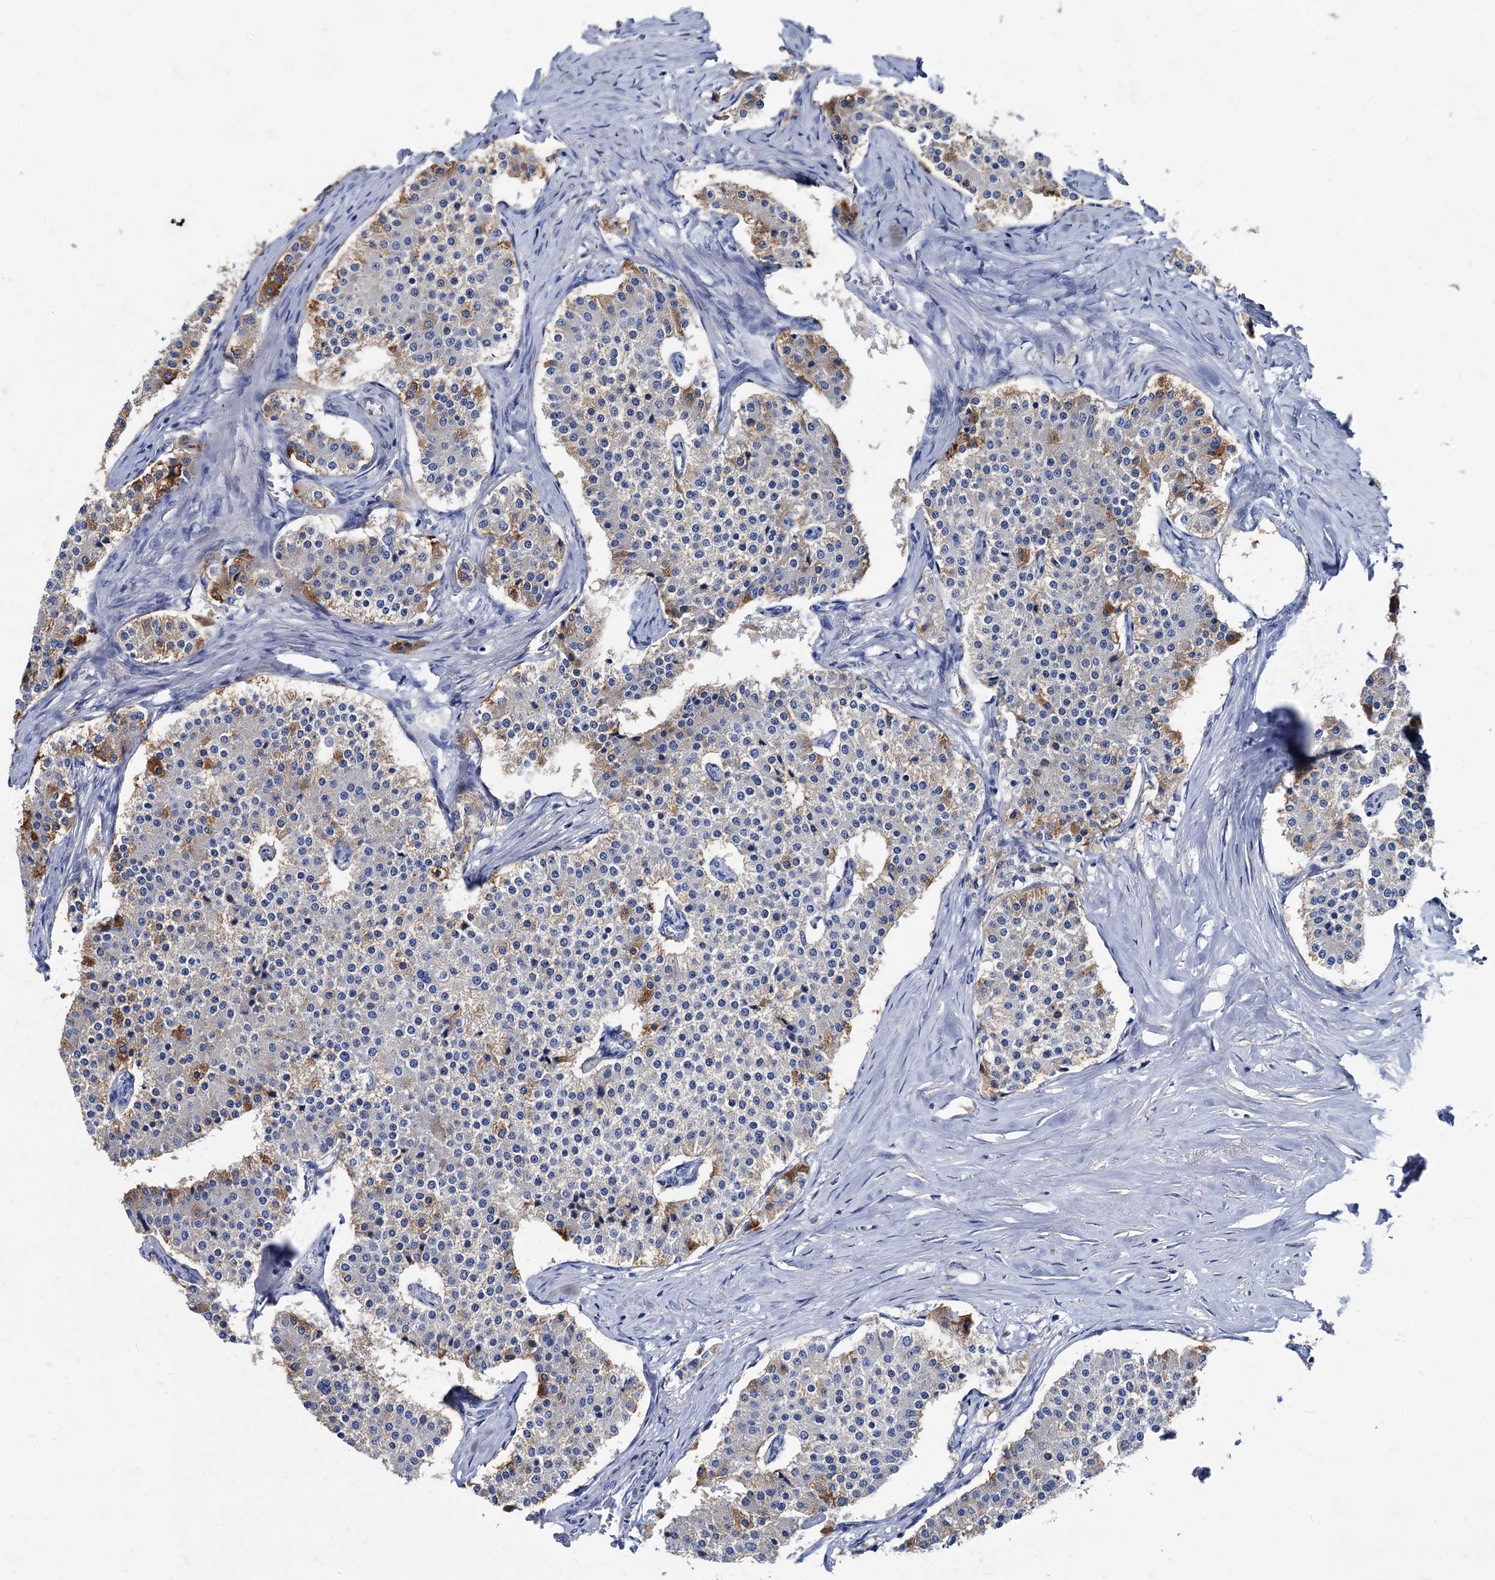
{"staining": {"intensity": "strong", "quantity": "<25%", "location": "cytoplasmic/membranous"}, "tissue": "carcinoid", "cell_type": "Tumor cells", "image_type": "cancer", "snomed": [{"axis": "morphology", "description": "Carcinoid, malignant, NOS"}, {"axis": "topography", "description": "Colon"}], "caption": "Immunohistochemical staining of carcinoid exhibits strong cytoplasmic/membranous protein staining in about <25% of tumor cells.", "gene": "TMEM72", "patient": {"sex": "female", "age": 52}}